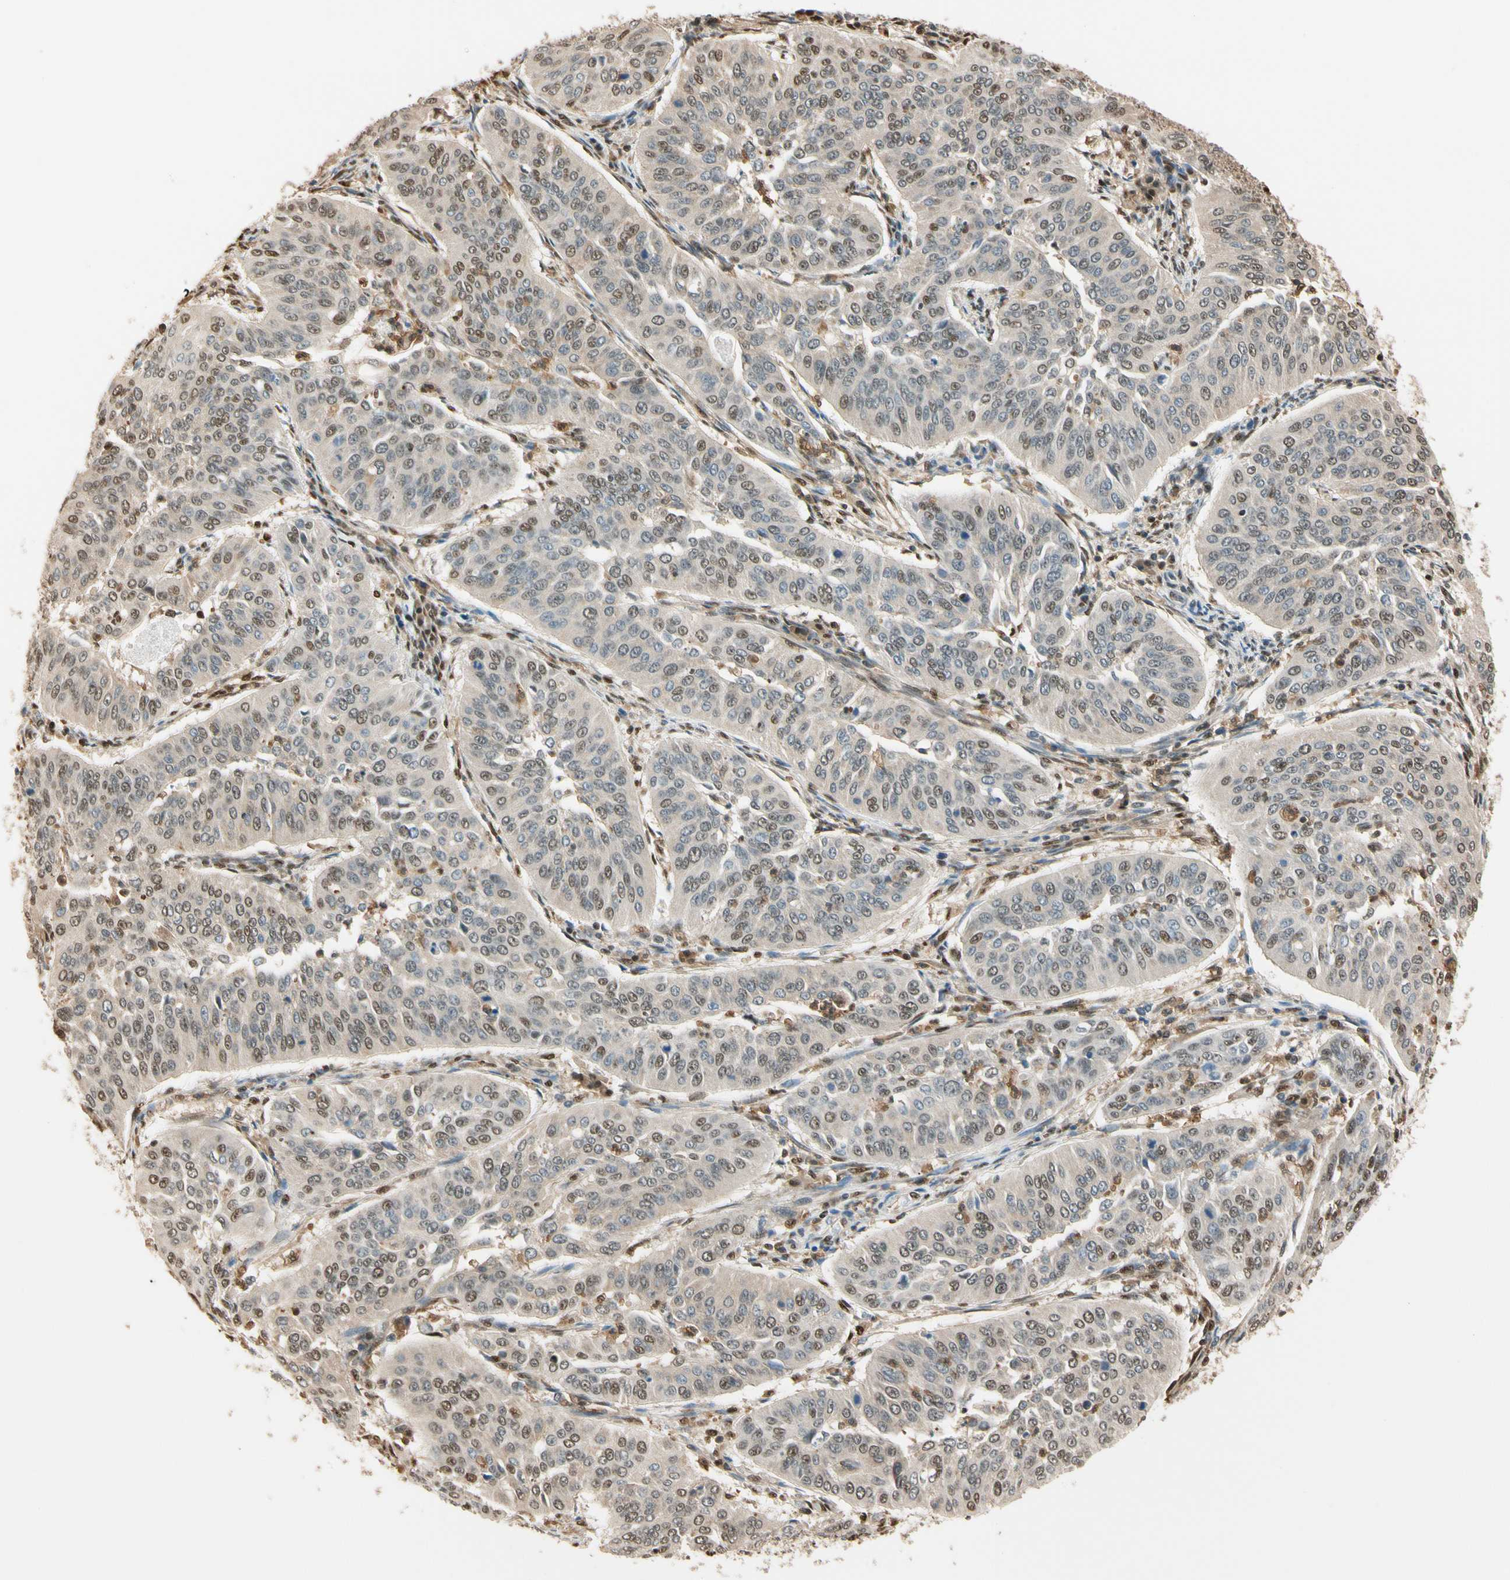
{"staining": {"intensity": "moderate", "quantity": "<25%", "location": "cytoplasmic/membranous,nuclear"}, "tissue": "cervical cancer", "cell_type": "Tumor cells", "image_type": "cancer", "snomed": [{"axis": "morphology", "description": "Normal tissue, NOS"}, {"axis": "morphology", "description": "Squamous cell carcinoma, NOS"}, {"axis": "topography", "description": "Cervix"}], "caption": "Immunohistochemistry (IHC) micrograph of neoplastic tissue: human squamous cell carcinoma (cervical) stained using IHC exhibits low levels of moderate protein expression localized specifically in the cytoplasmic/membranous and nuclear of tumor cells, appearing as a cytoplasmic/membranous and nuclear brown color.", "gene": "PNCK", "patient": {"sex": "female", "age": 39}}